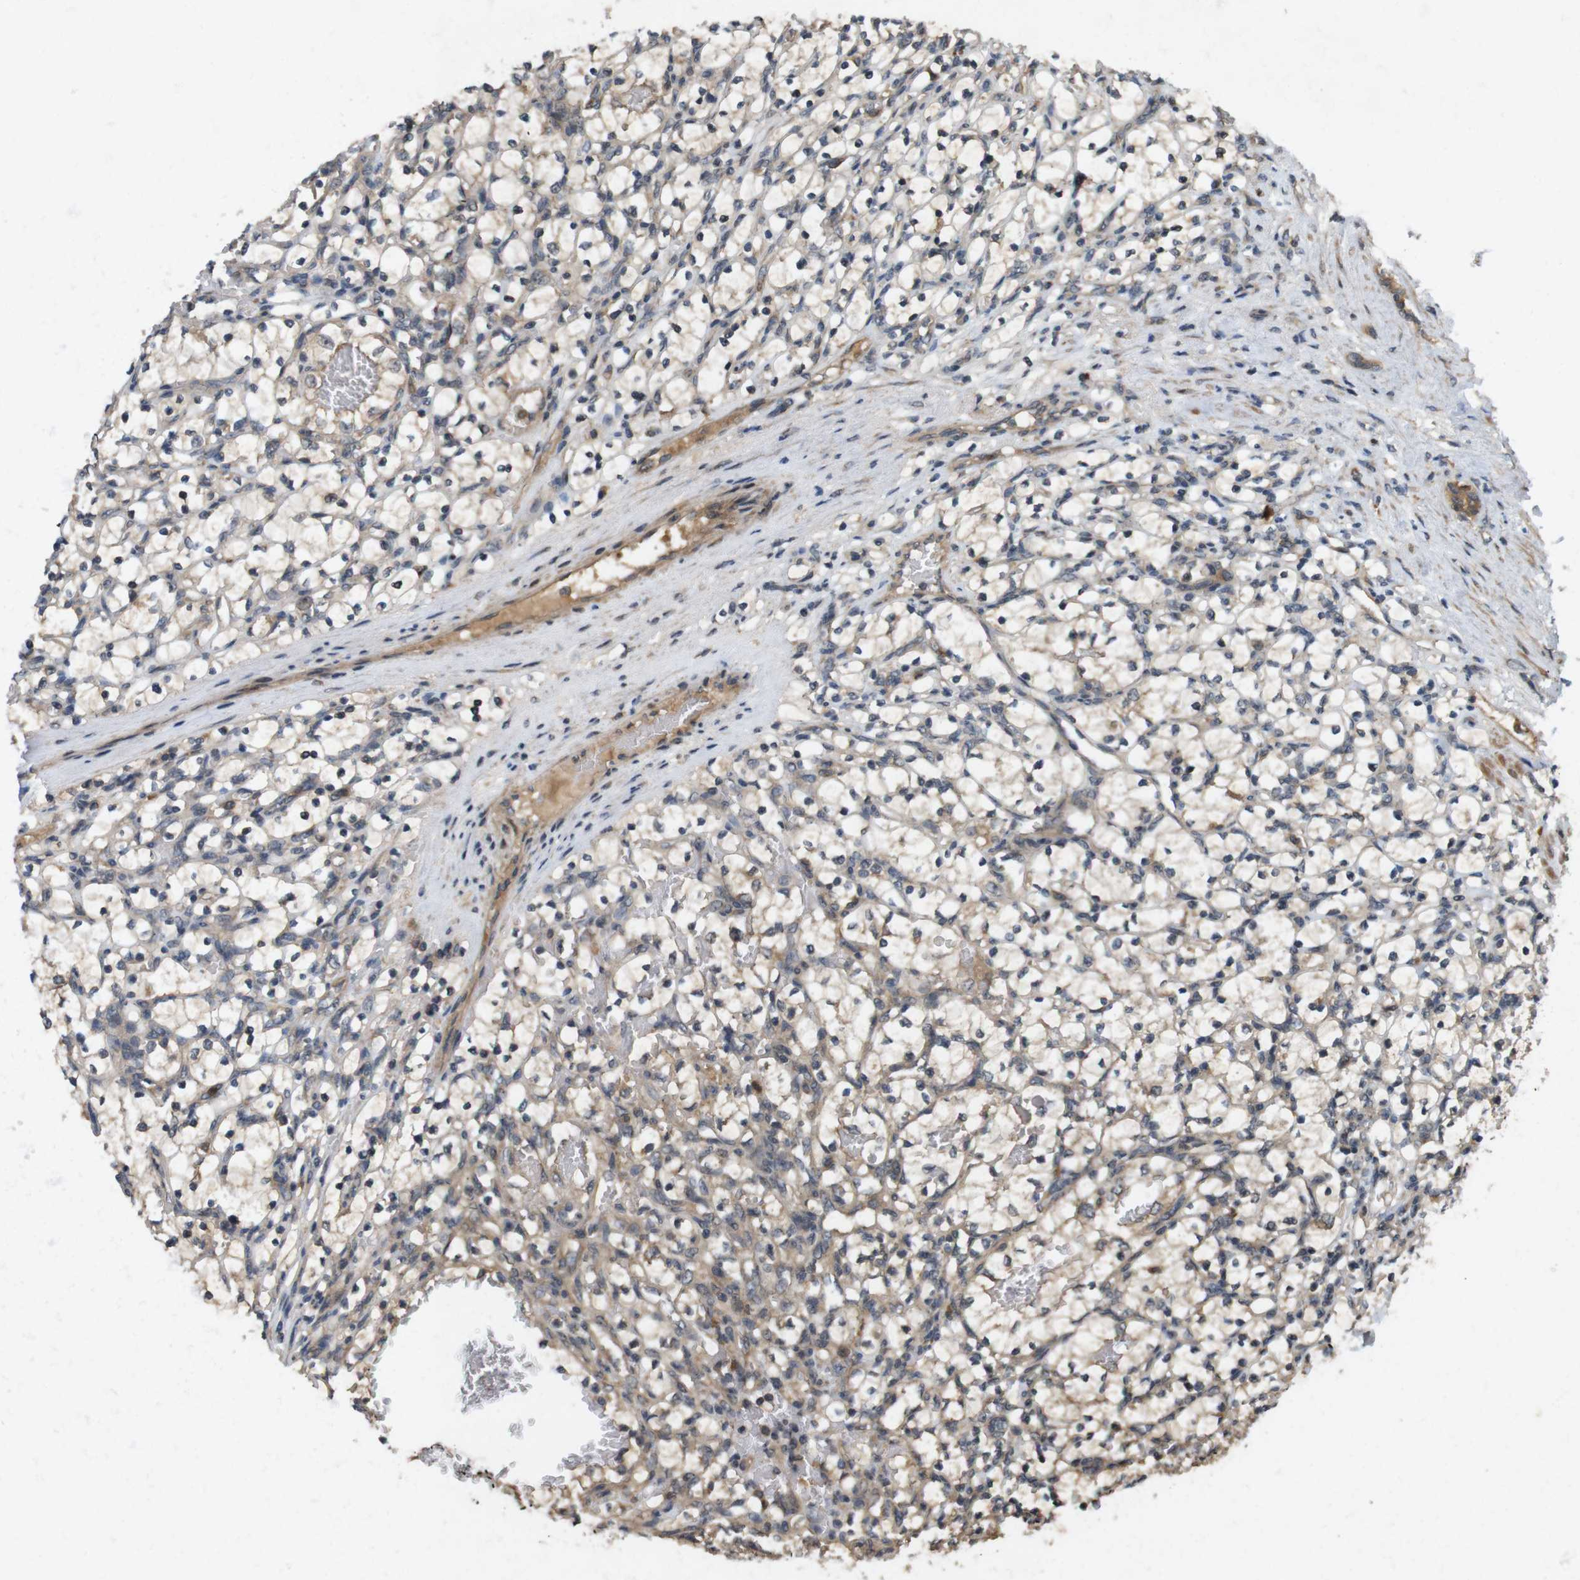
{"staining": {"intensity": "weak", "quantity": ">75%", "location": "cytoplasmic/membranous"}, "tissue": "renal cancer", "cell_type": "Tumor cells", "image_type": "cancer", "snomed": [{"axis": "morphology", "description": "Adenocarcinoma, NOS"}, {"axis": "topography", "description": "Kidney"}], "caption": "Immunohistochemical staining of renal cancer displays low levels of weak cytoplasmic/membranous staining in about >75% of tumor cells. (DAB = brown stain, brightfield microscopy at high magnification).", "gene": "NFKBIE", "patient": {"sex": "female", "age": 69}}